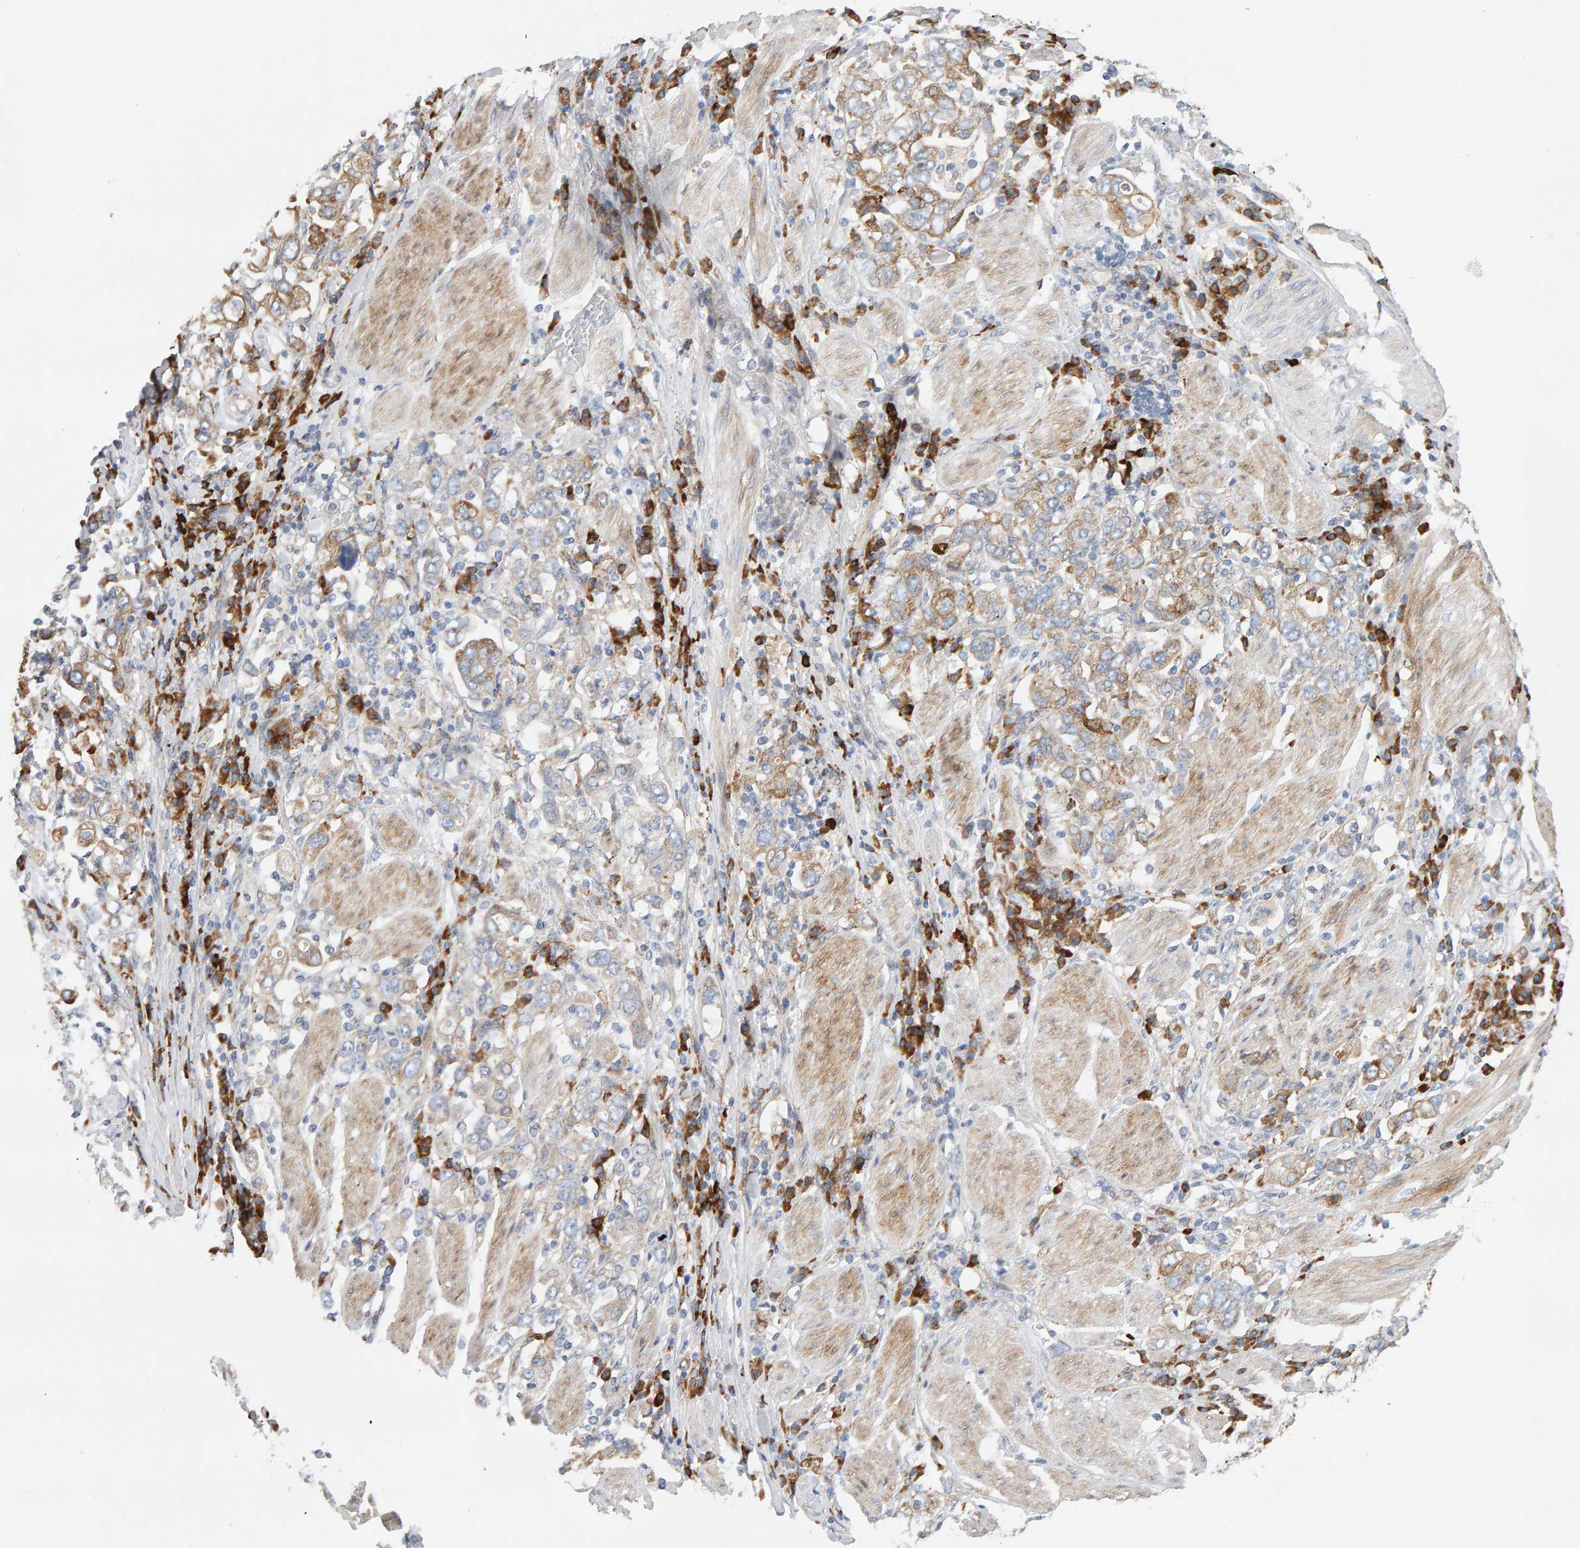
{"staining": {"intensity": "moderate", "quantity": ">75%", "location": "cytoplasmic/membranous"}, "tissue": "stomach cancer", "cell_type": "Tumor cells", "image_type": "cancer", "snomed": [{"axis": "morphology", "description": "Adenocarcinoma, NOS"}, {"axis": "topography", "description": "Stomach, upper"}], "caption": "Immunohistochemical staining of human stomach cancer shows moderate cytoplasmic/membranous protein expression in approximately >75% of tumor cells. (brown staining indicates protein expression, while blue staining denotes nuclei).", "gene": "ENGASE", "patient": {"sex": "male", "age": 62}}